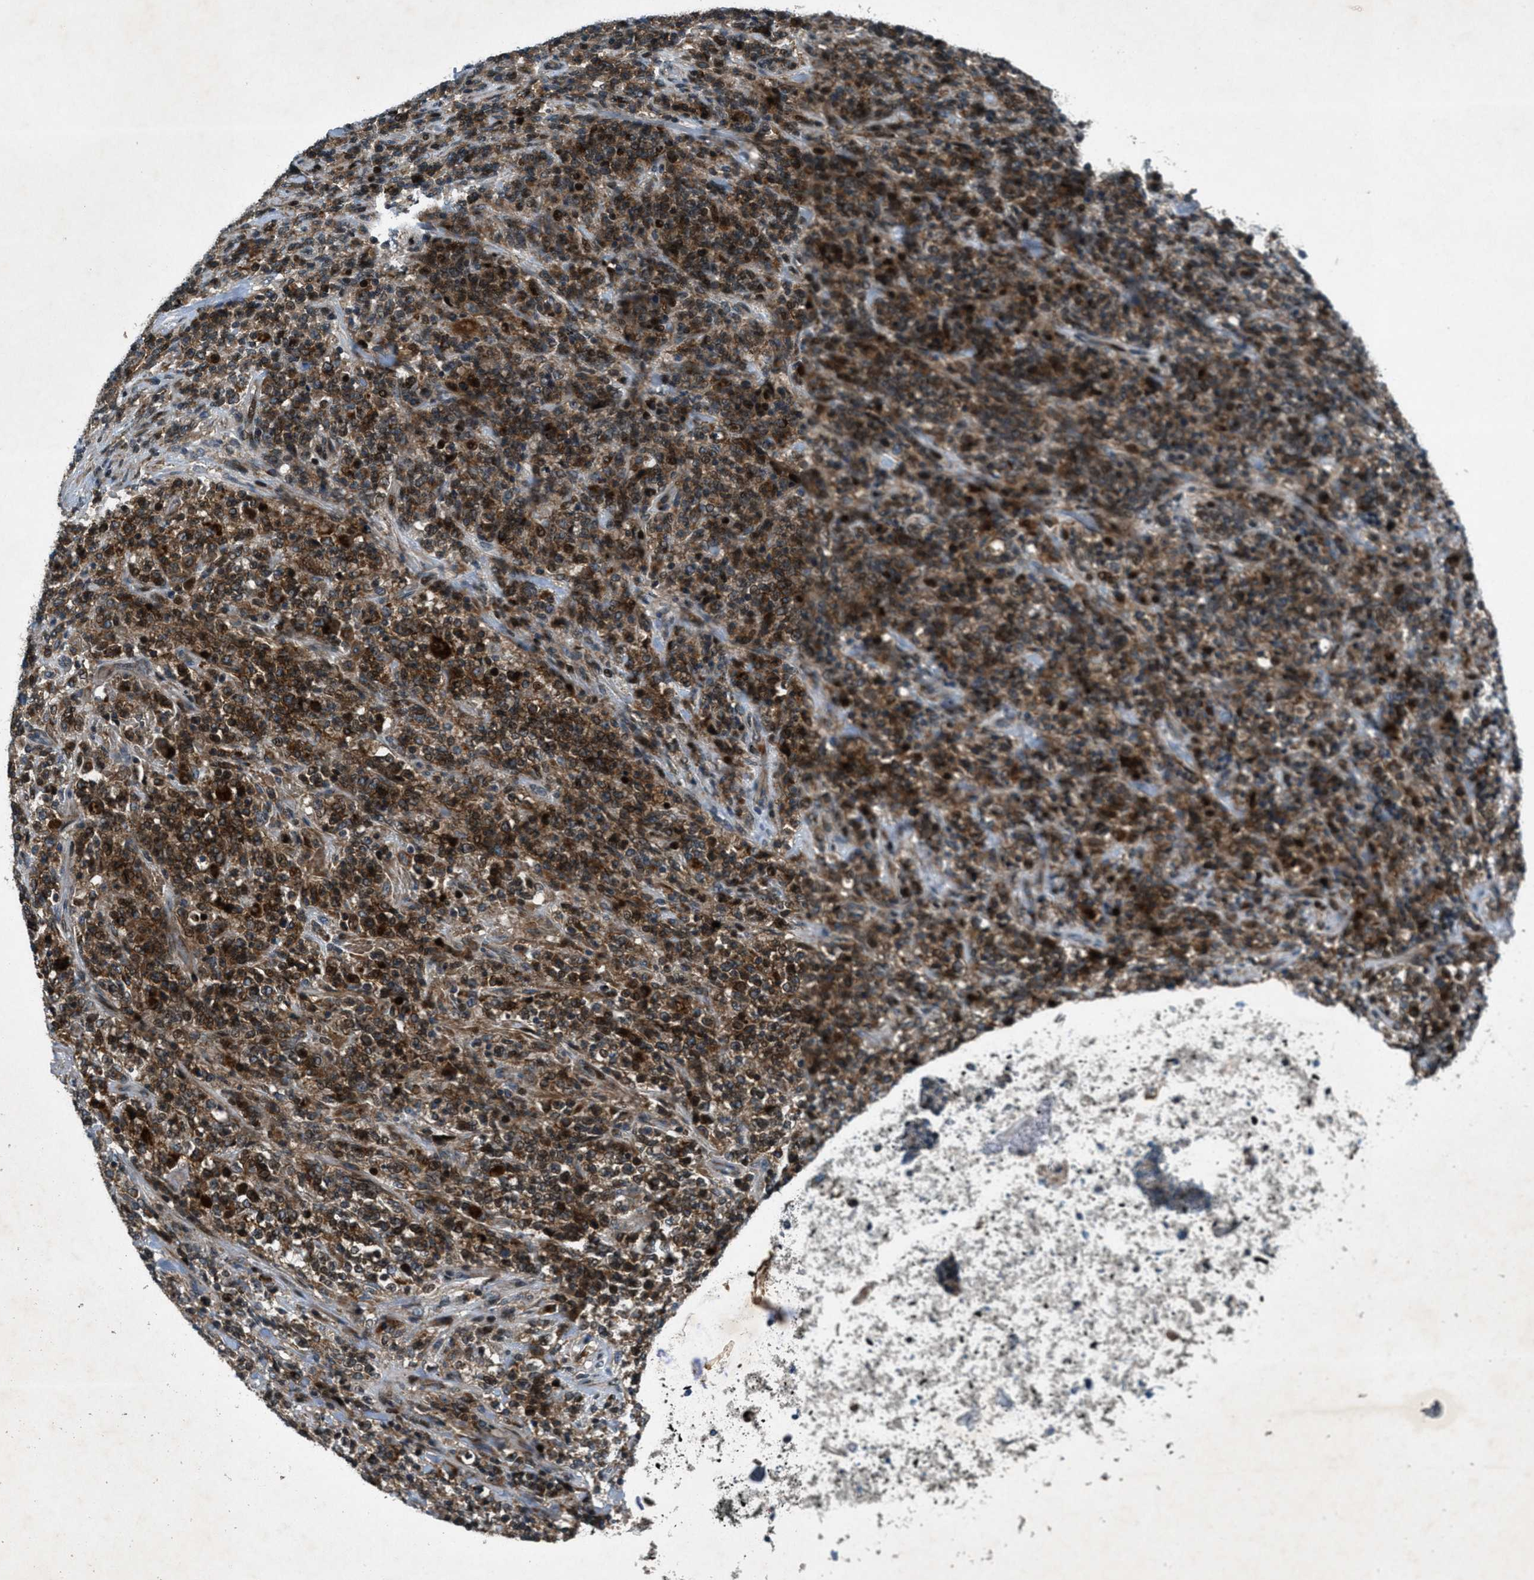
{"staining": {"intensity": "strong", "quantity": ">75%", "location": "cytoplasmic/membranous"}, "tissue": "lymphoma", "cell_type": "Tumor cells", "image_type": "cancer", "snomed": [{"axis": "morphology", "description": "Malignant lymphoma, non-Hodgkin's type, High grade"}, {"axis": "topography", "description": "Soft tissue"}], "caption": "Strong cytoplasmic/membranous staining for a protein is present in about >75% of tumor cells of lymphoma using immunohistochemistry (IHC).", "gene": "CLEC2D", "patient": {"sex": "male", "age": 18}}